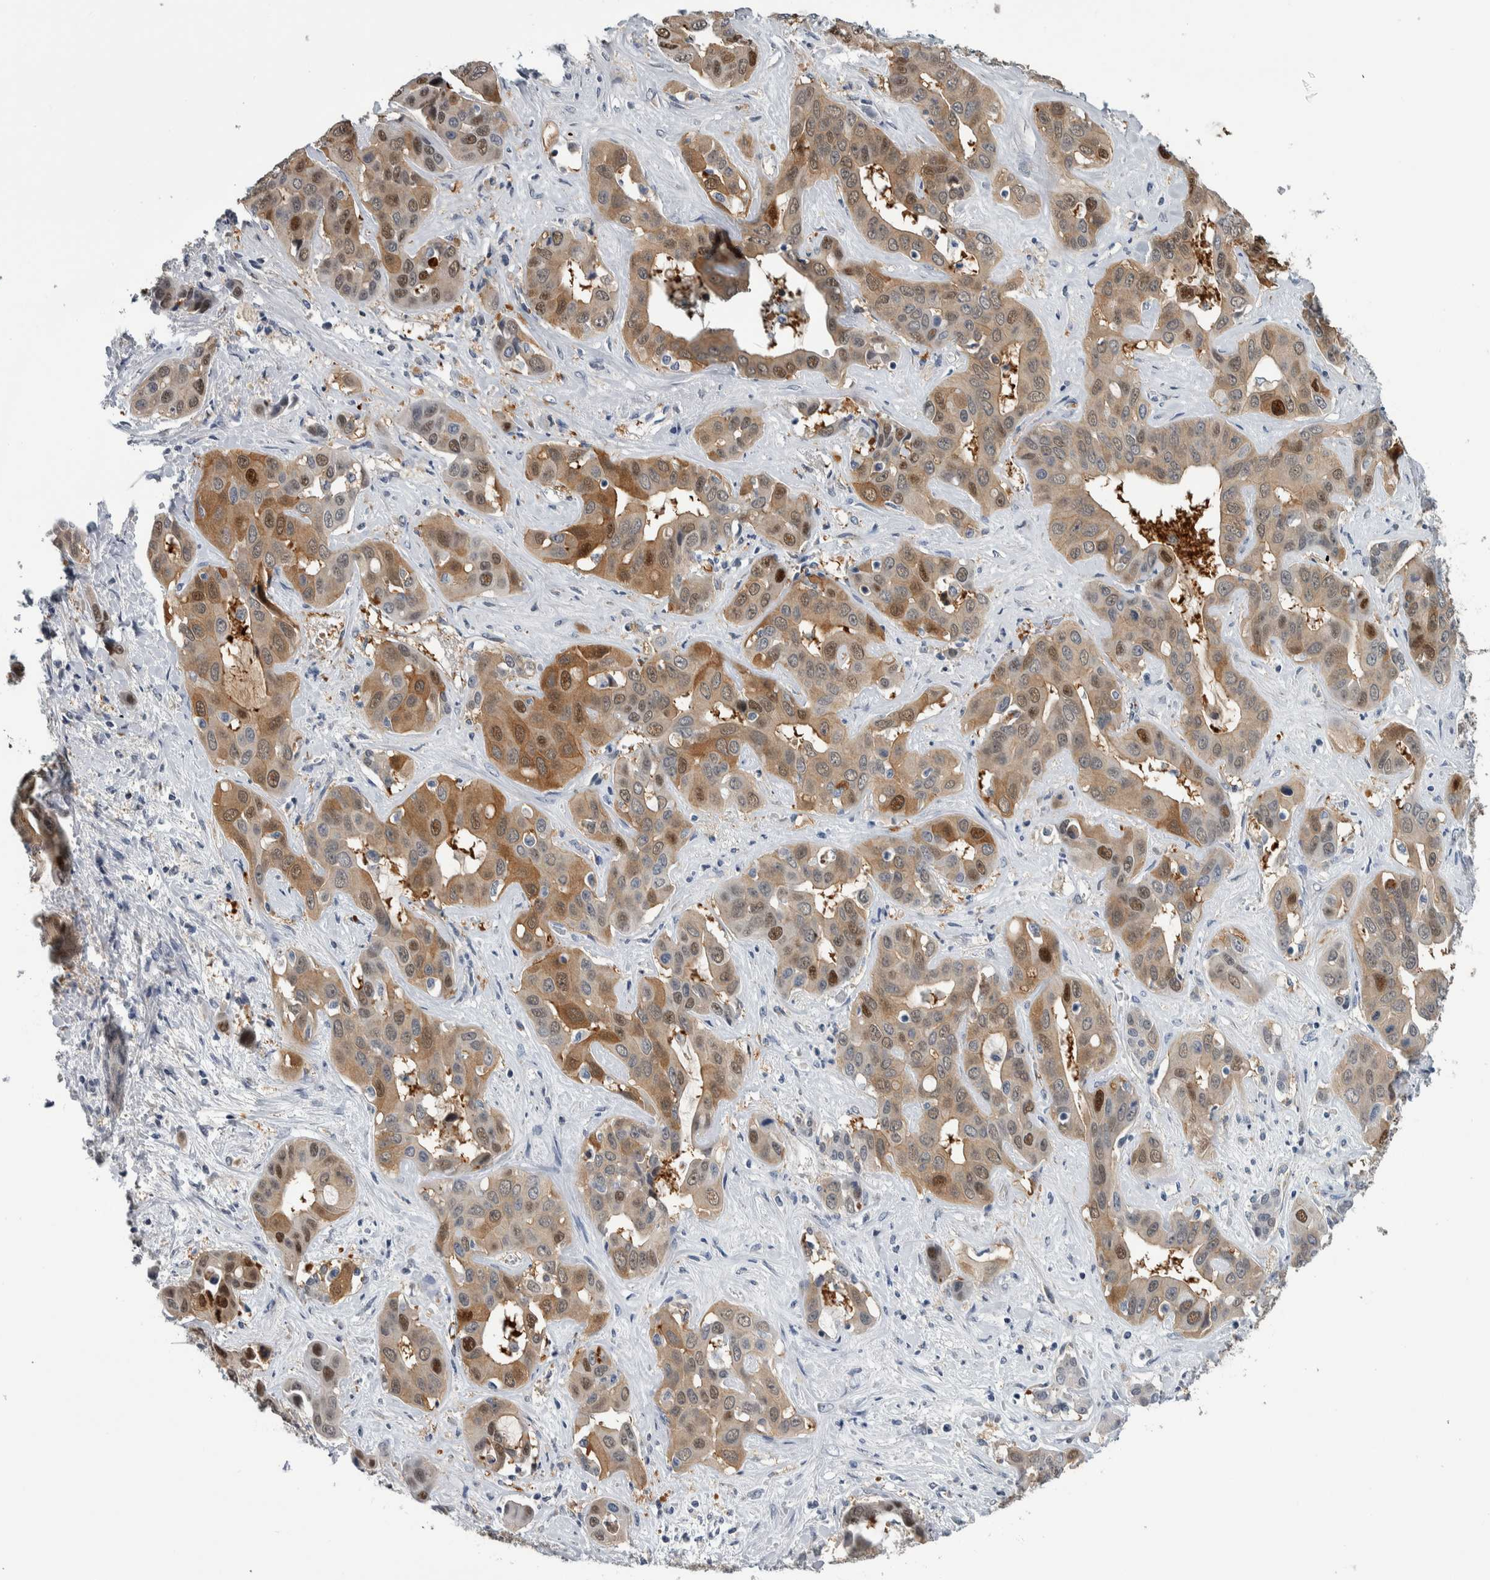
{"staining": {"intensity": "moderate", "quantity": ">75%", "location": "cytoplasmic/membranous,nuclear"}, "tissue": "liver cancer", "cell_type": "Tumor cells", "image_type": "cancer", "snomed": [{"axis": "morphology", "description": "Cholangiocarcinoma"}, {"axis": "topography", "description": "Liver"}], "caption": "IHC of cholangiocarcinoma (liver) displays medium levels of moderate cytoplasmic/membranous and nuclear staining in about >75% of tumor cells. (DAB (3,3'-diaminobenzidine) = brown stain, brightfield microscopy at high magnification).", "gene": "COL14A1", "patient": {"sex": "female", "age": 52}}